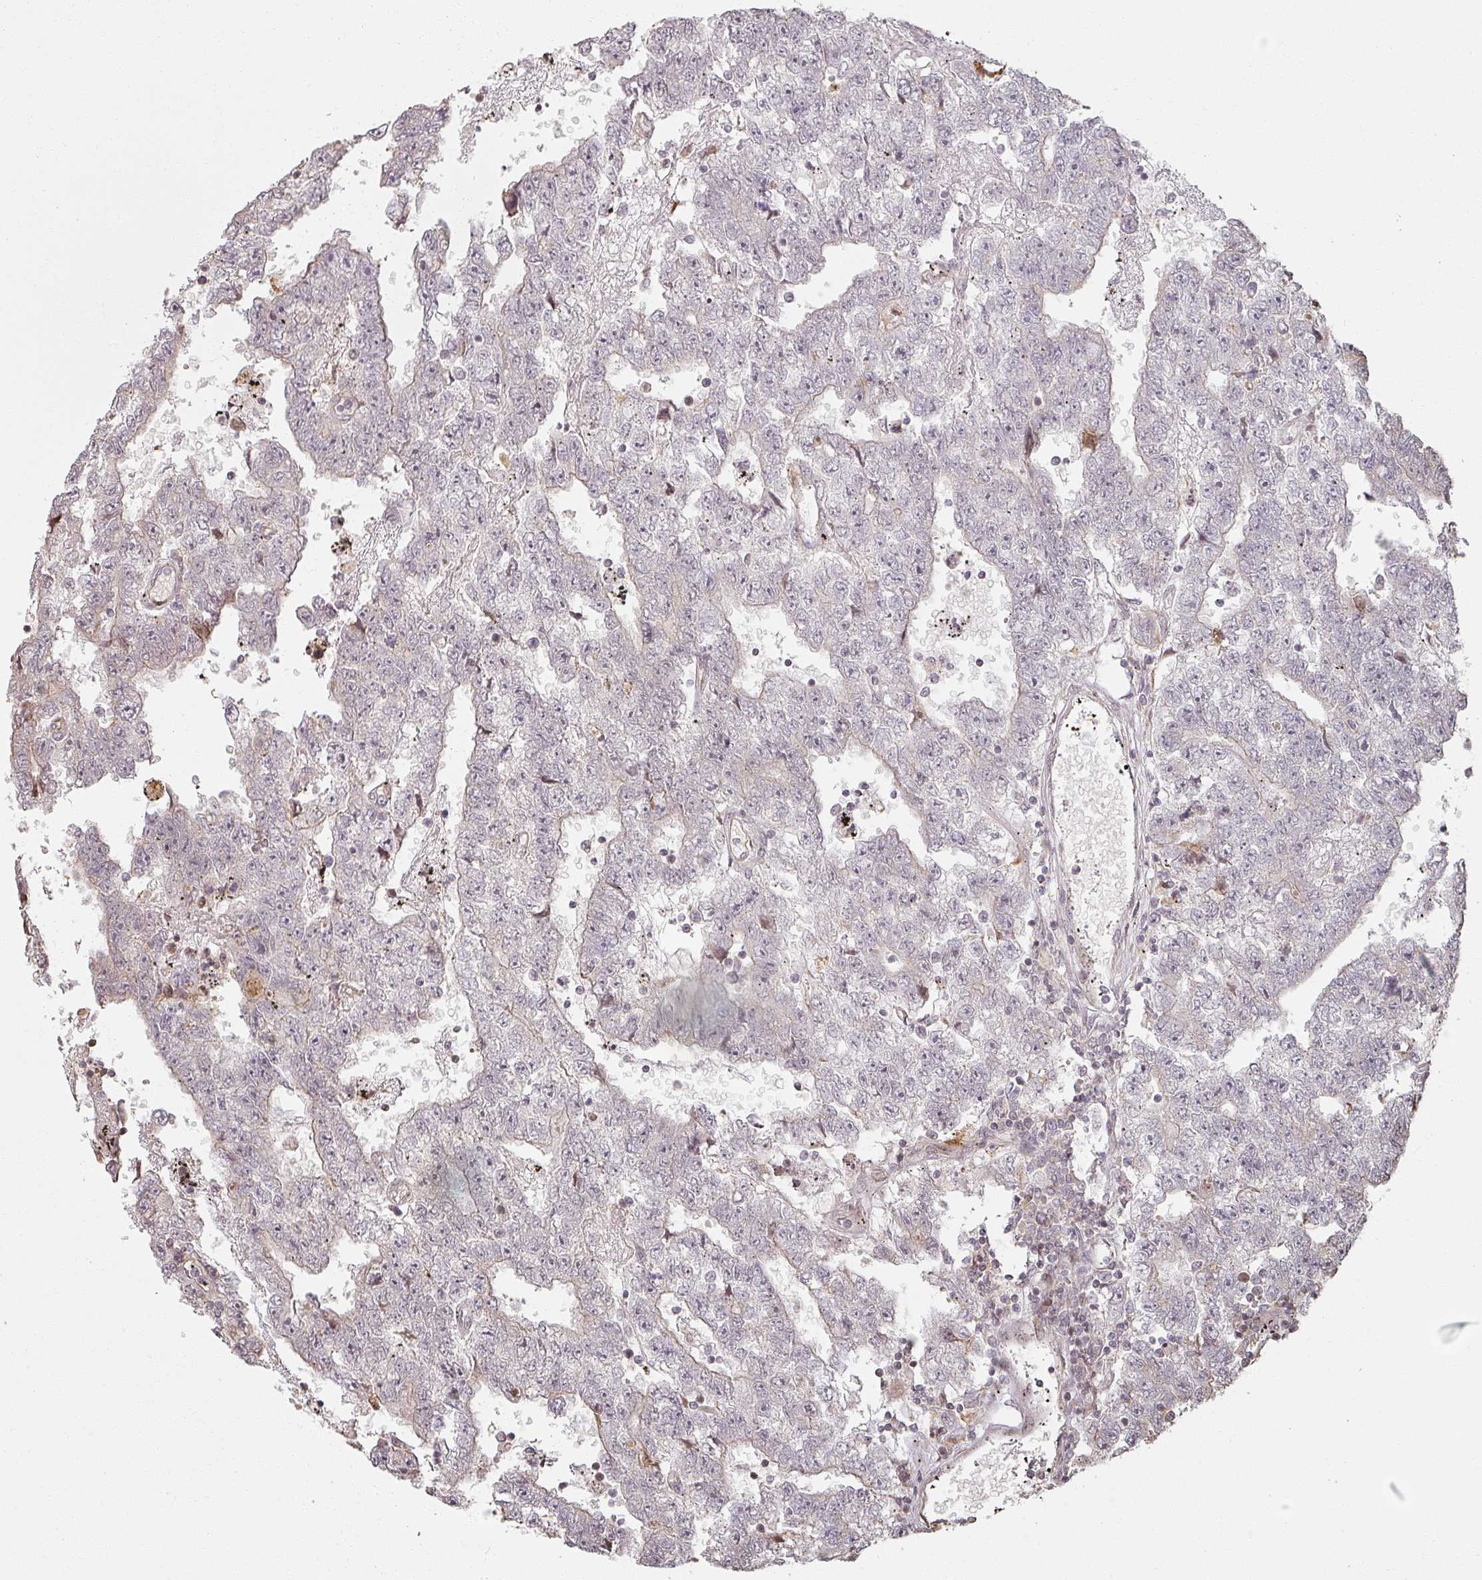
{"staining": {"intensity": "weak", "quantity": "<25%", "location": "cytoplasmic/membranous"}, "tissue": "testis cancer", "cell_type": "Tumor cells", "image_type": "cancer", "snomed": [{"axis": "morphology", "description": "Carcinoma, Embryonal, NOS"}, {"axis": "topography", "description": "Testis"}], "caption": "Tumor cells are negative for protein expression in human embryonal carcinoma (testis).", "gene": "MED19", "patient": {"sex": "male", "age": 25}}